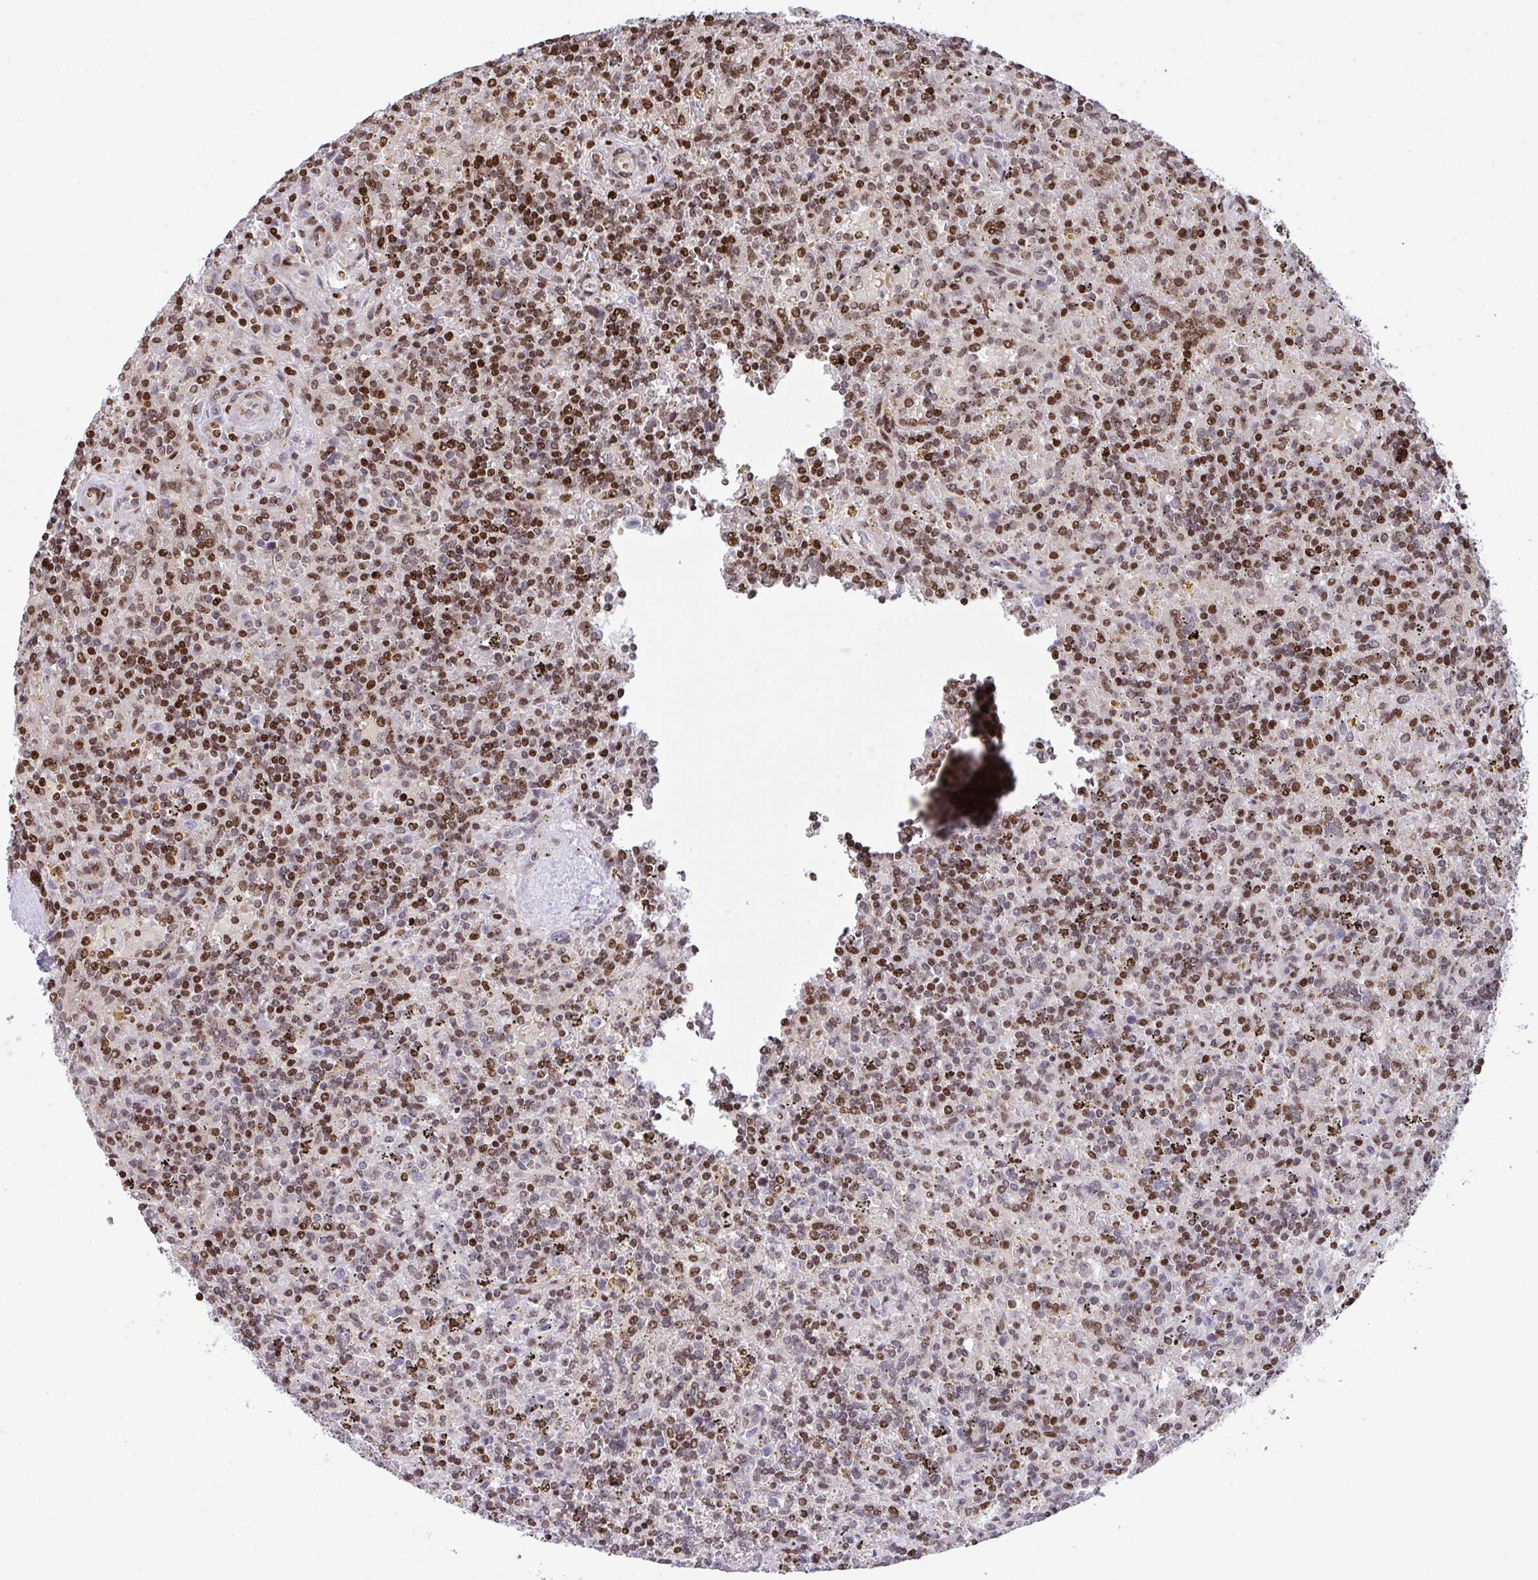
{"staining": {"intensity": "moderate", "quantity": ">75%", "location": "nuclear"}, "tissue": "lymphoma", "cell_type": "Tumor cells", "image_type": "cancer", "snomed": [{"axis": "morphology", "description": "Malignant lymphoma, non-Hodgkin's type, Low grade"}, {"axis": "topography", "description": "Spleen"}], "caption": "Low-grade malignant lymphoma, non-Hodgkin's type tissue shows moderate nuclear staining in approximately >75% of tumor cells", "gene": "RAPGEF5", "patient": {"sex": "male", "age": 67}}